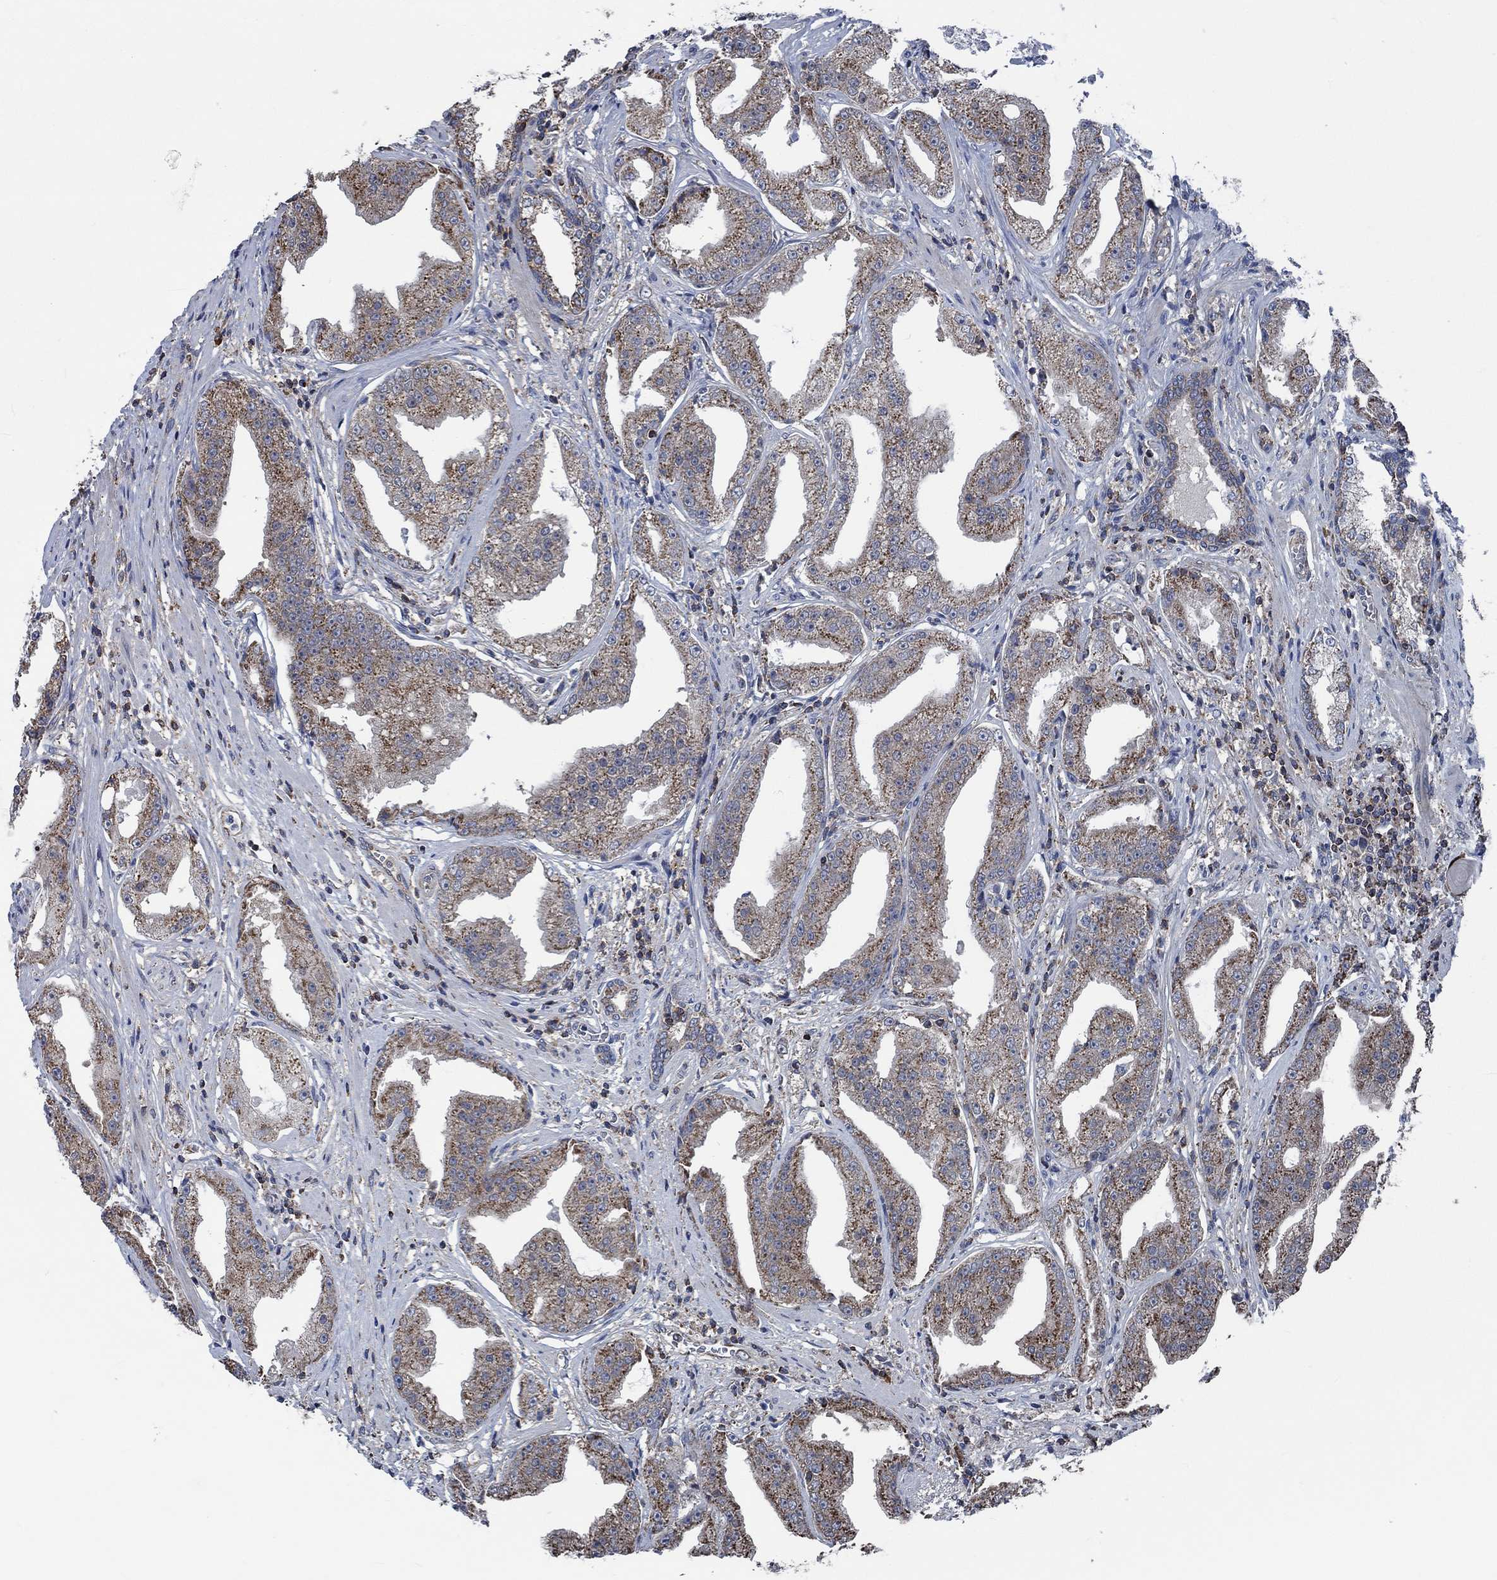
{"staining": {"intensity": "moderate", "quantity": "25%-75%", "location": "cytoplasmic/membranous"}, "tissue": "prostate cancer", "cell_type": "Tumor cells", "image_type": "cancer", "snomed": [{"axis": "morphology", "description": "Adenocarcinoma, Low grade"}, {"axis": "topography", "description": "Prostate"}], "caption": "Moderate cytoplasmic/membranous positivity for a protein is present in about 25%-75% of tumor cells of adenocarcinoma (low-grade) (prostate) using immunohistochemistry.", "gene": "STXBP6", "patient": {"sex": "male", "age": 62}}